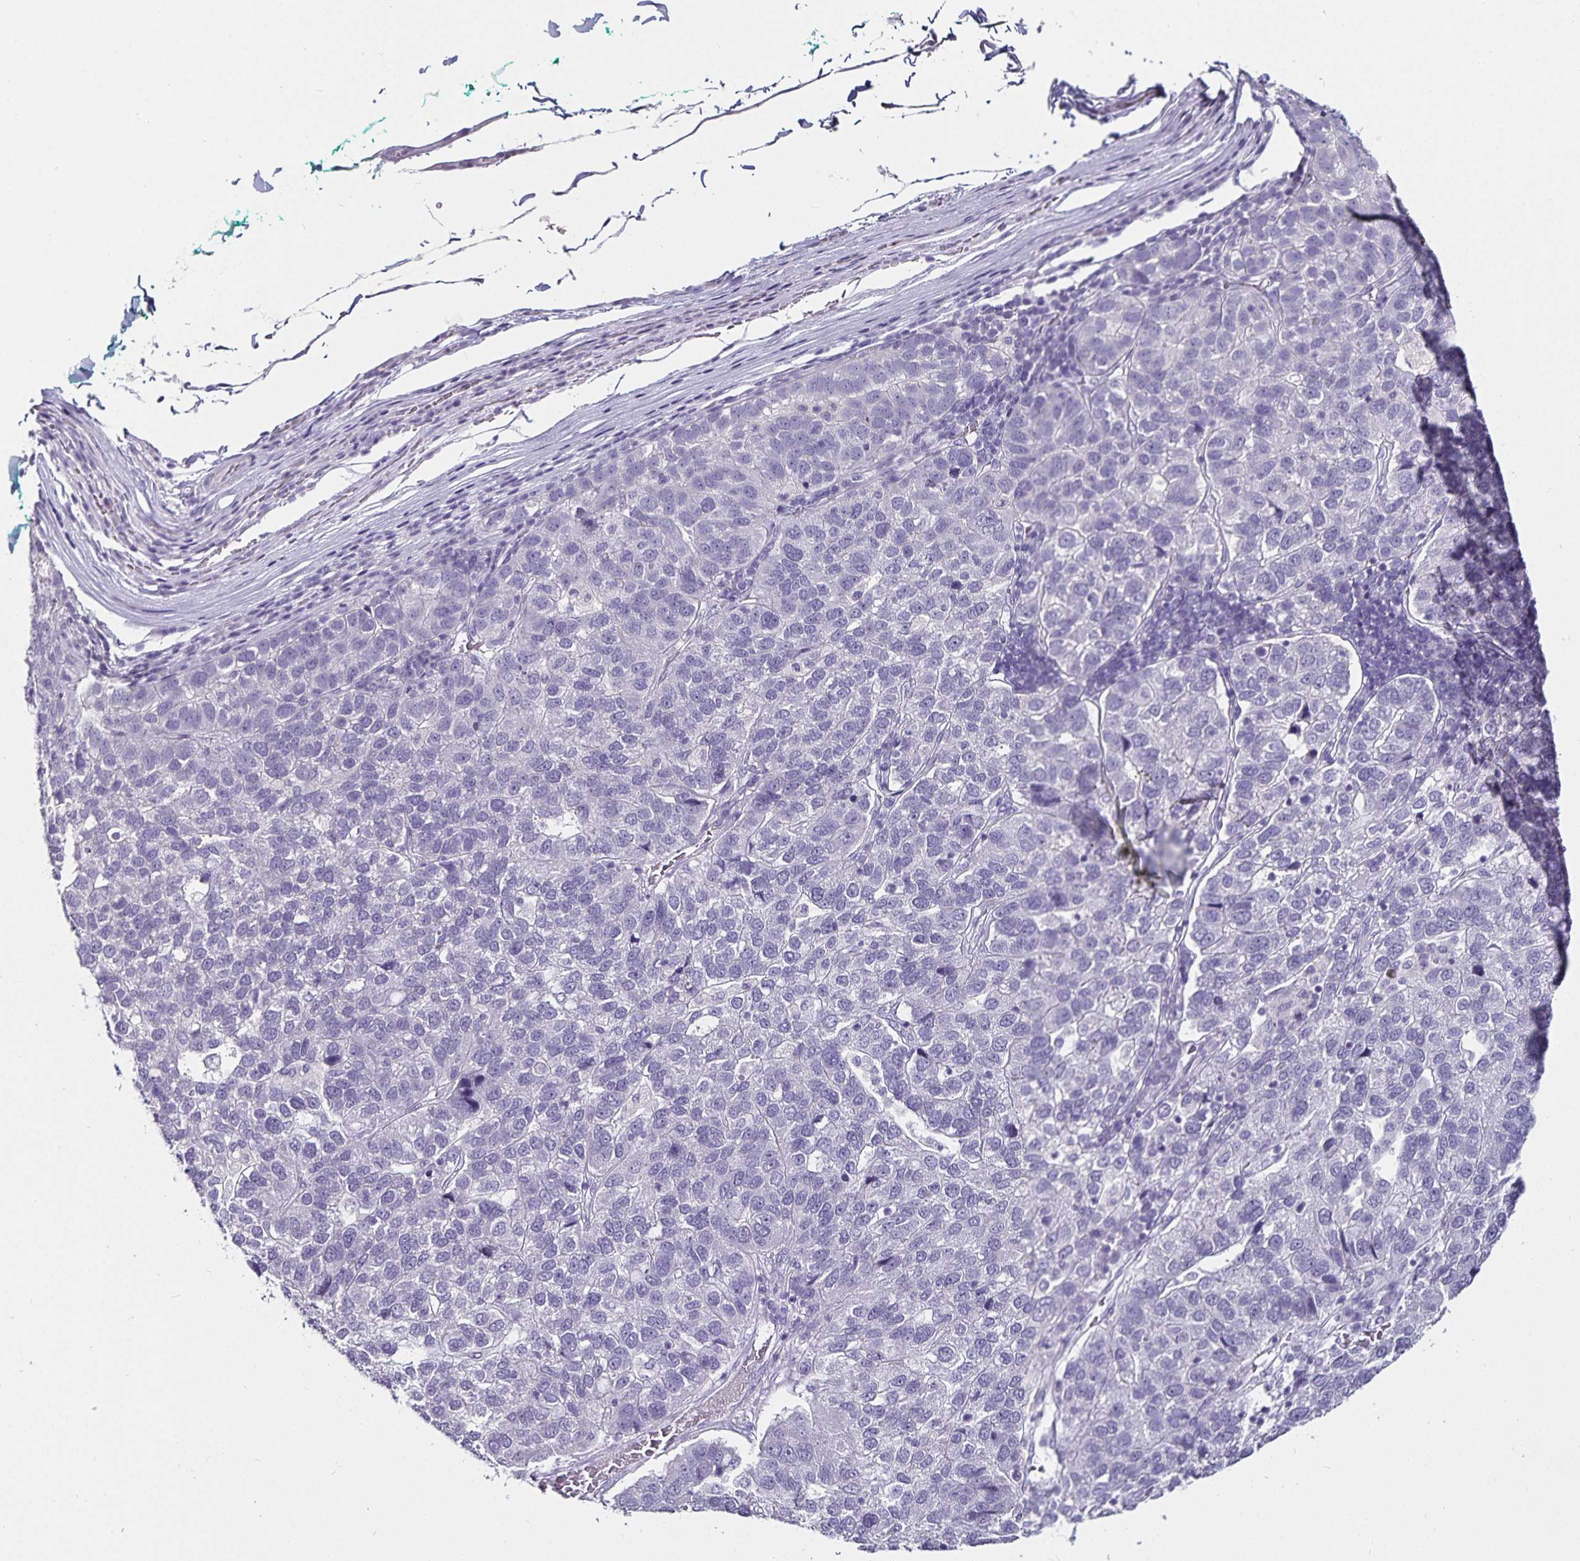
{"staining": {"intensity": "negative", "quantity": "none", "location": "none"}, "tissue": "pancreatic cancer", "cell_type": "Tumor cells", "image_type": "cancer", "snomed": [{"axis": "morphology", "description": "Adenocarcinoma, NOS"}, {"axis": "topography", "description": "Pancreas"}], "caption": "This is an immunohistochemistry micrograph of human pancreatic adenocarcinoma. There is no staining in tumor cells.", "gene": "CA12", "patient": {"sex": "female", "age": 61}}